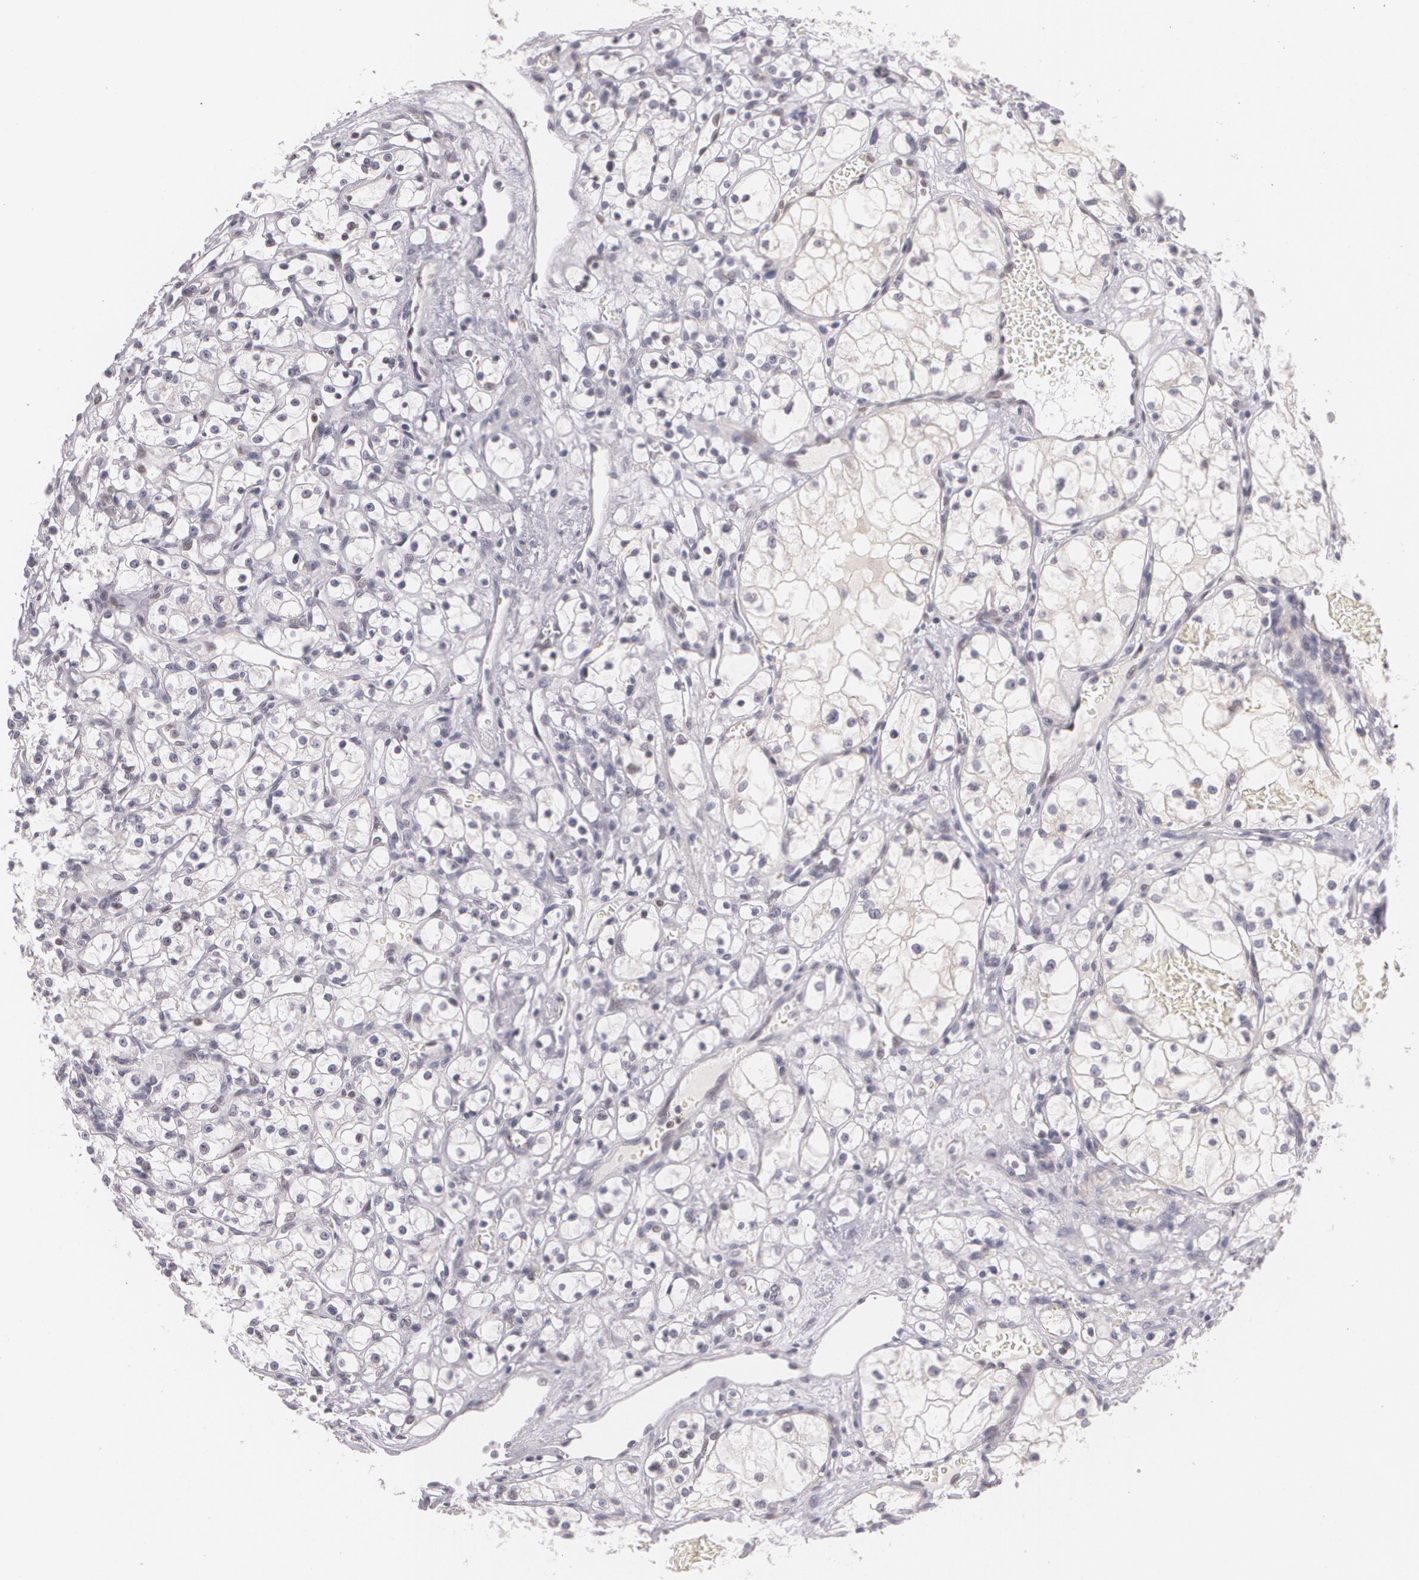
{"staining": {"intensity": "negative", "quantity": "none", "location": "none"}, "tissue": "renal cancer", "cell_type": "Tumor cells", "image_type": "cancer", "snomed": [{"axis": "morphology", "description": "Adenocarcinoma, NOS"}, {"axis": "topography", "description": "Kidney"}], "caption": "Photomicrograph shows no significant protein staining in tumor cells of renal adenocarcinoma.", "gene": "ZBTB16", "patient": {"sex": "male", "age": 61}}